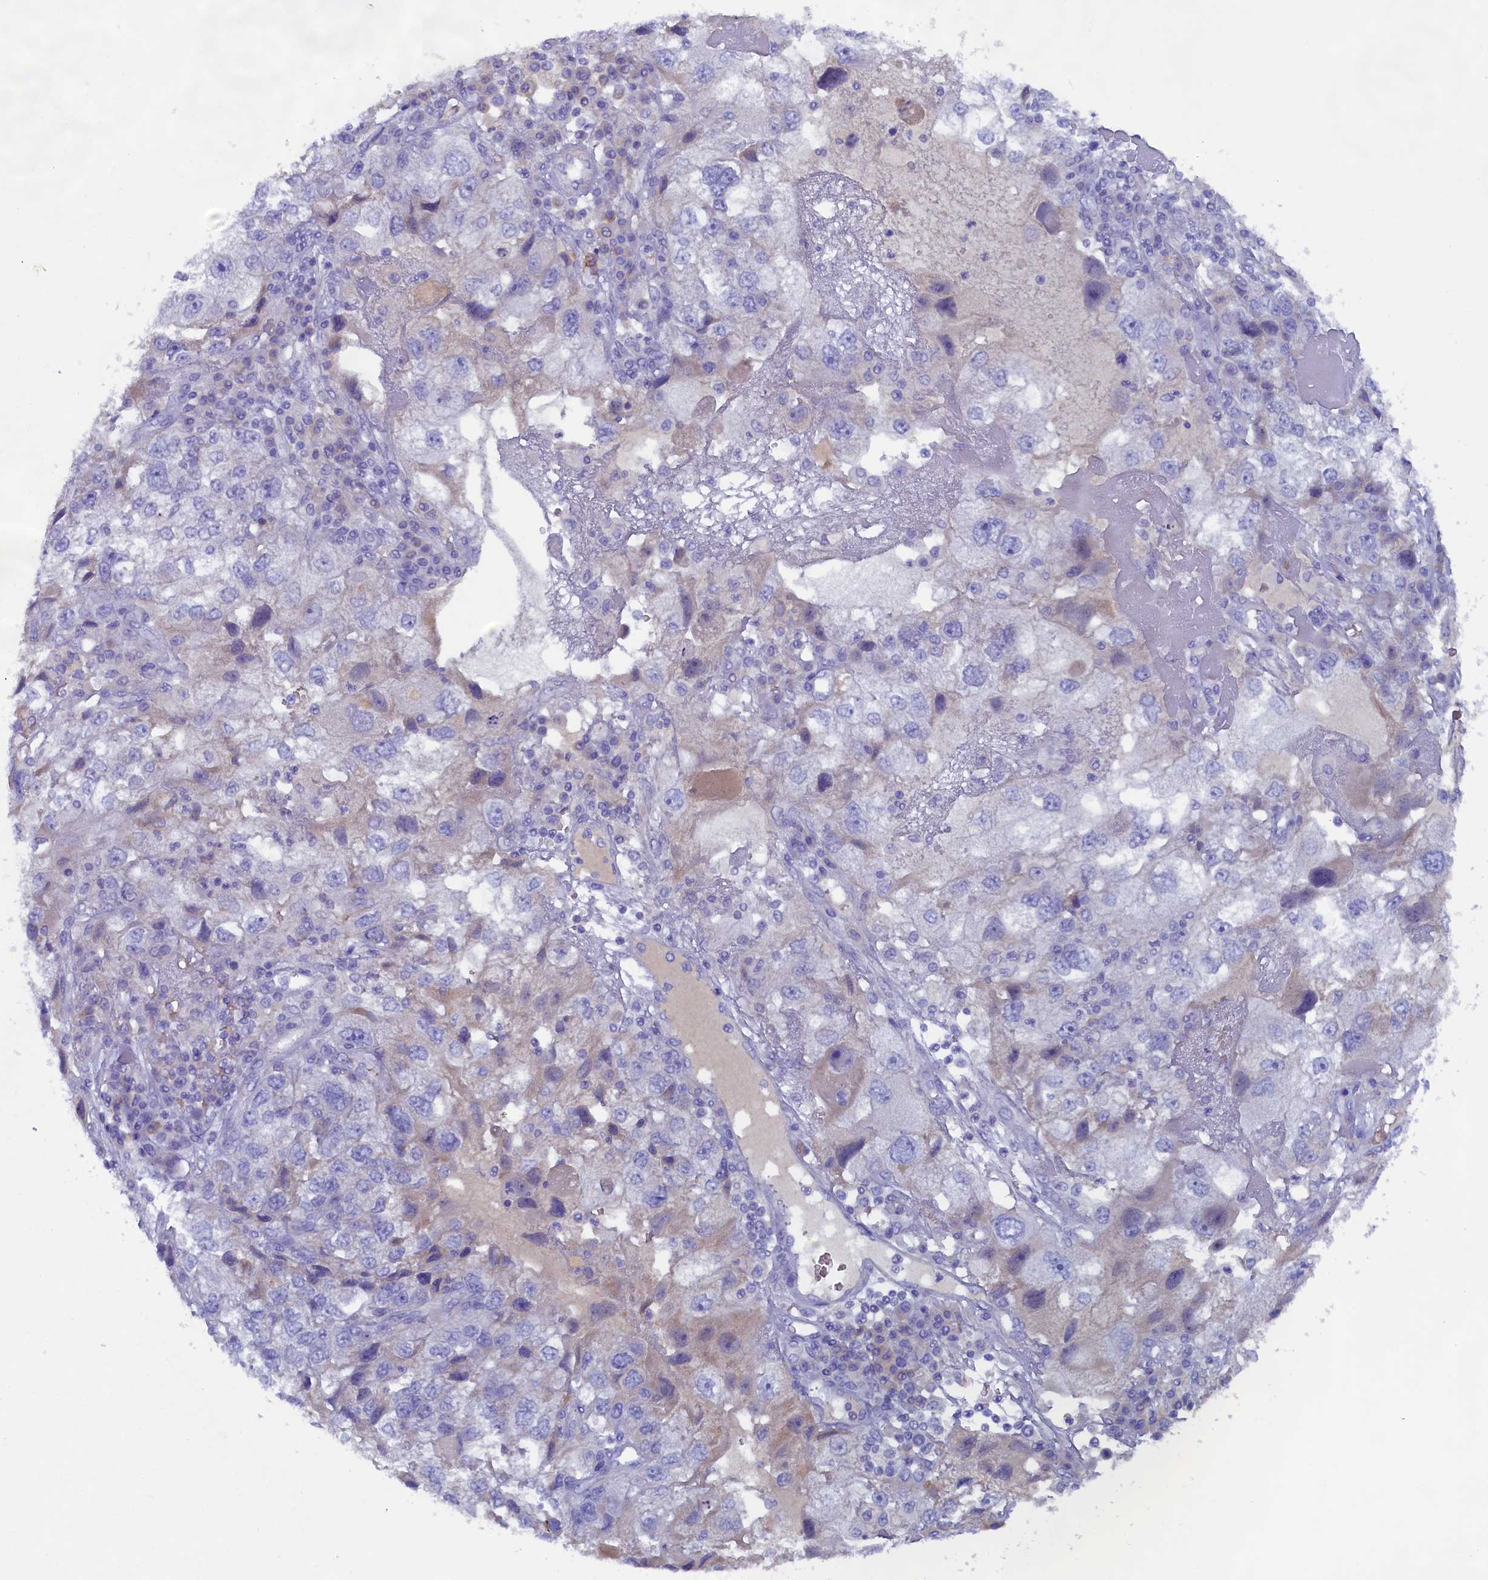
{"staining": {"intensity": "moderate", "quantity": "<25%", "location": "cytoplasmic/membranous"}, "tissue": "endometrial cancer", "cell_type": "Tumor cells", "image_type": "cancer", "snomed": [{"axis": "morphology", "description": "Adenocarcinoma, NOS"}, {"axis": "topography", "description": "Endometrium"}], "caption": "The immunohistochemical stain shows moderate cytoplasmic/membranous expression in tumor cells of endometrial cancer (adenocarcinoma) tissue. (DAB (3,3'-diaminobenzidine) IHC, brown staining for protein, blue staining for nuclei).", "gene": "MYADML2", "patient": {"sex": "female", "age": 49}}